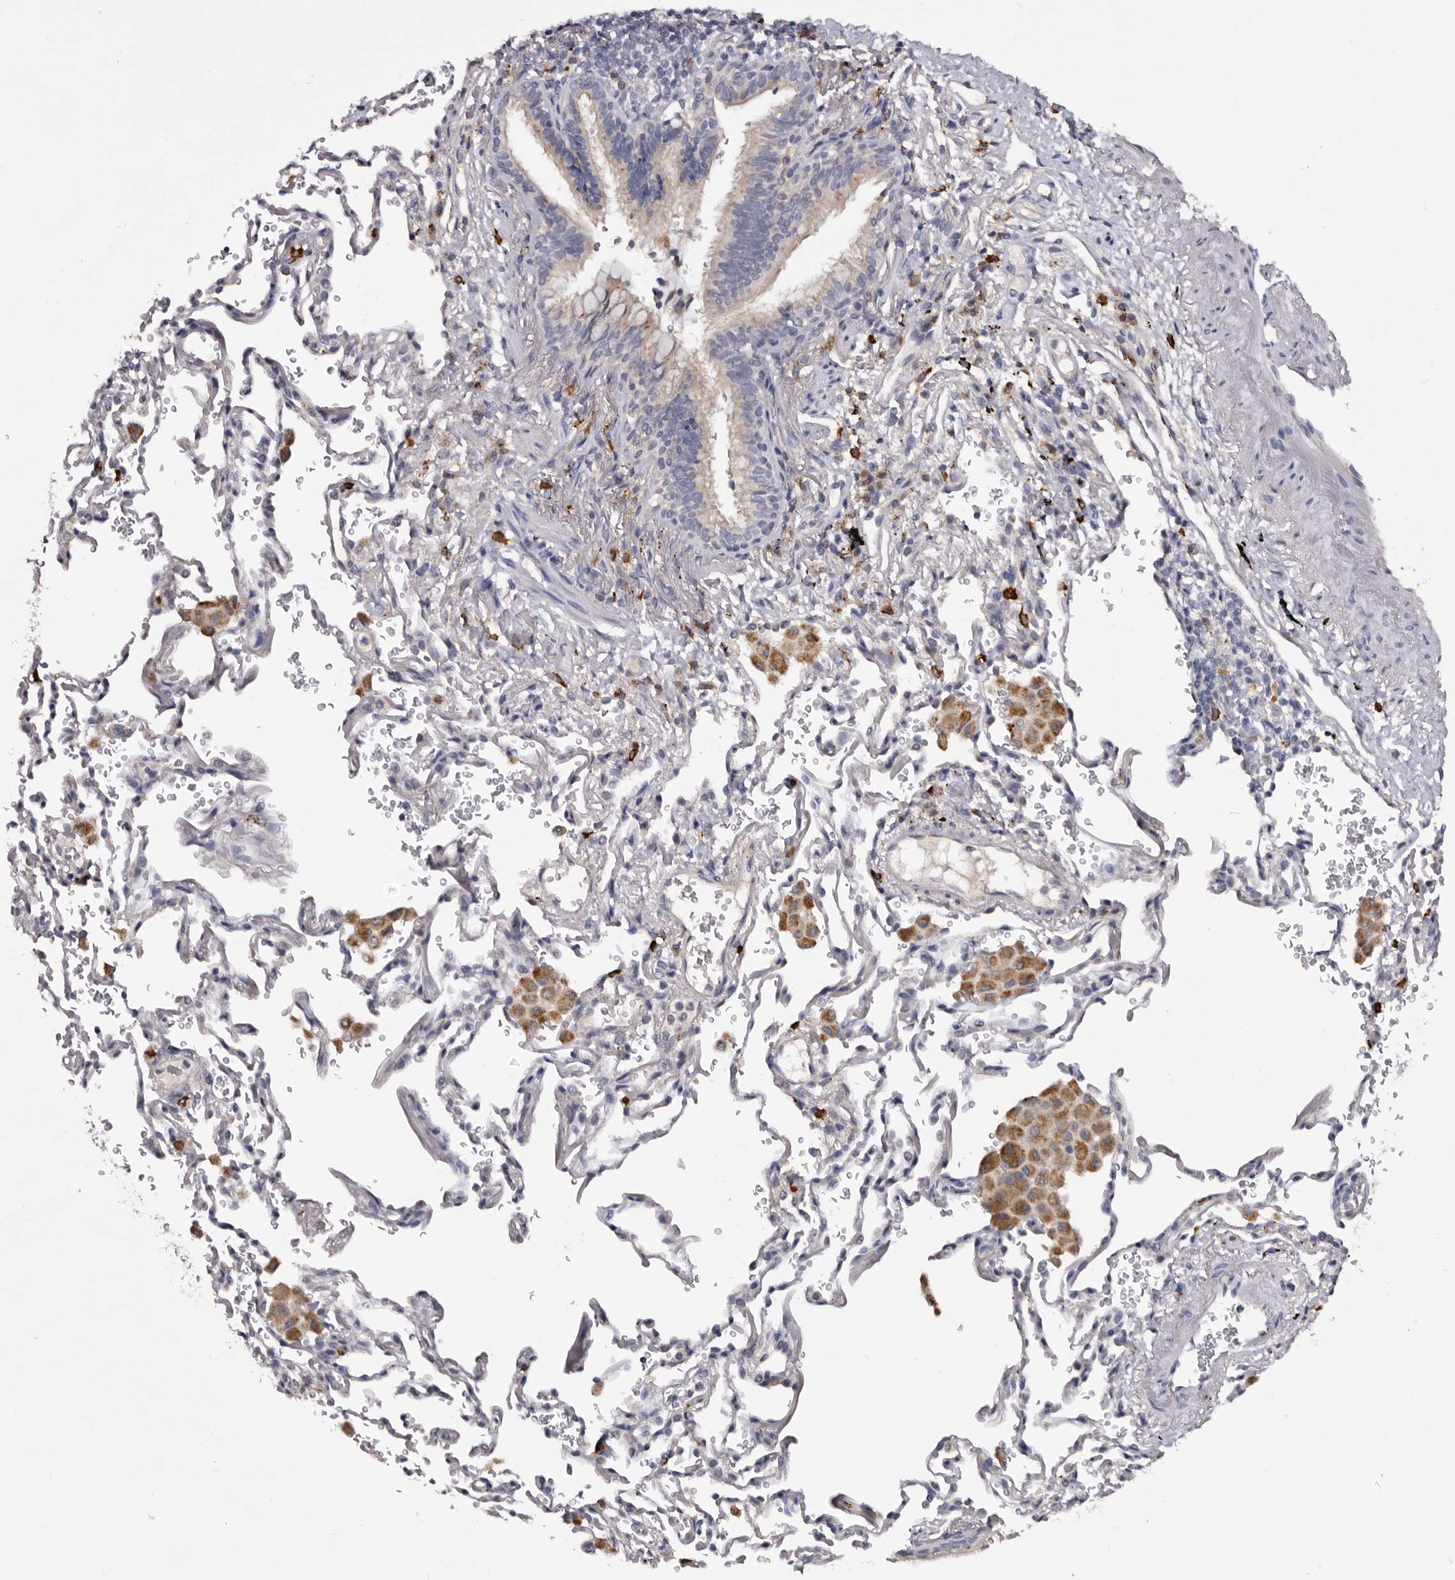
{"staining": {"intensity": "weak", "quantity": "<25%", "location": "cytoplasmic/membranous"}, "tissue": "bronchus", "cell_type": "Respiratory epithelial cells", "image_type": "normal", "snomed": [{"axis": "morphology", "description": "Normal tissue, NOS"}, {"axis": "morphology", "description": "Inflammation, NOS"}, {"axis": "topography", "description": "Bronchus"}], "caption": "An IHC photomicrograph of benign bronchus is shown. There is no staining in respiratory epithelial cells of bronchus.", "gene": "DAP", "patient": {"sex": "male", "age": 69}}